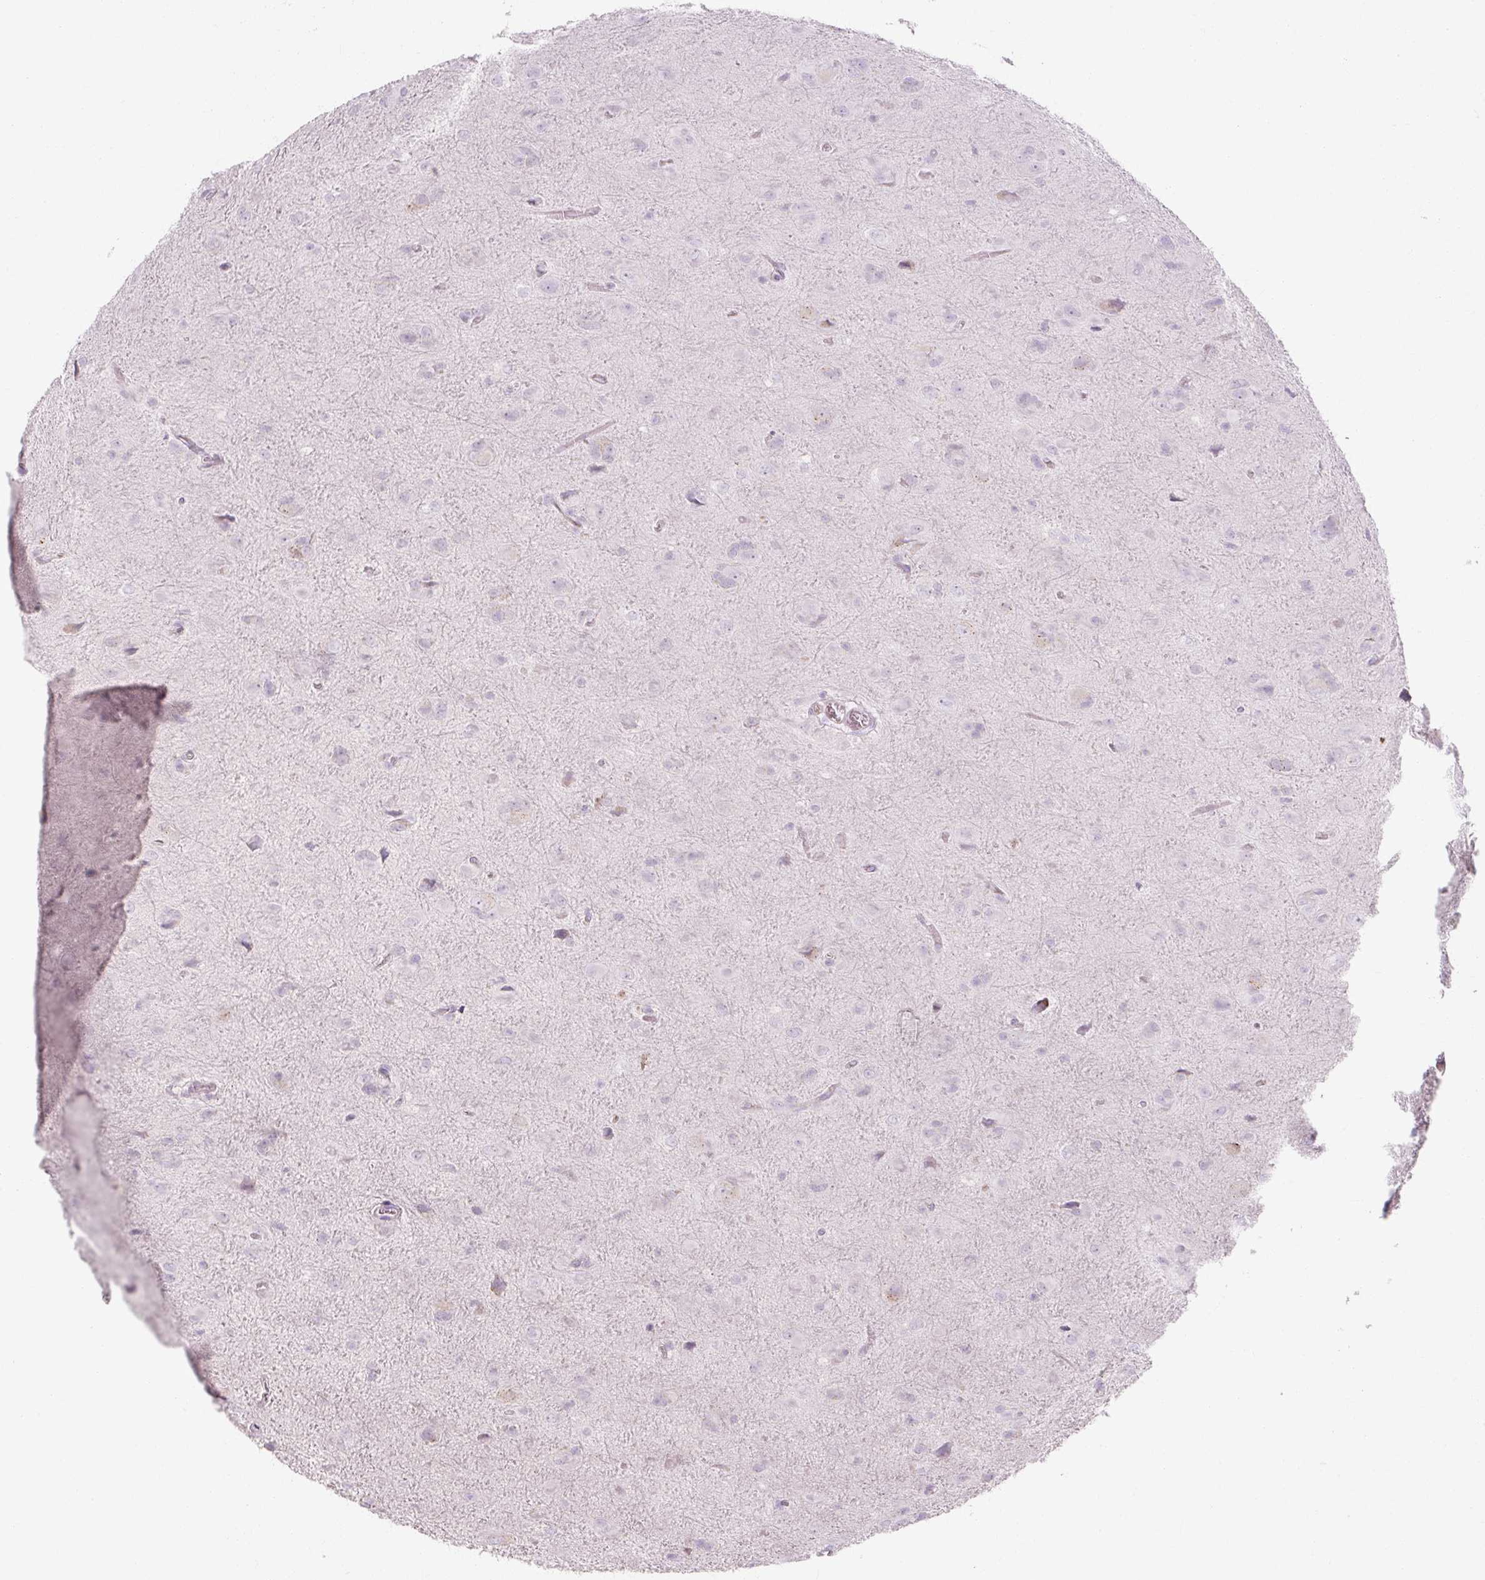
{"staining": {"intensity": "negative", "quantity": "none", "location": "none"}, "tissue": "glioma", "cell_type": "Tumor cells", "image_type": "cancer", "snomed": [{"axis": "morphology", "description": "Glioma, malignant, Low grade"}, {"axis": "topography", "description": "Brain"}], "caption": "High magnification brightfield microscopy of malignant glioma (low-grade) stained with DAB (3,3'-diaminobenzidine) (brown) and counterstained with hematoxylin (blue): tumor cells show no significant expression.", "gene": "NFE2L3", "patient": {"sex": "male", "age": 58}}